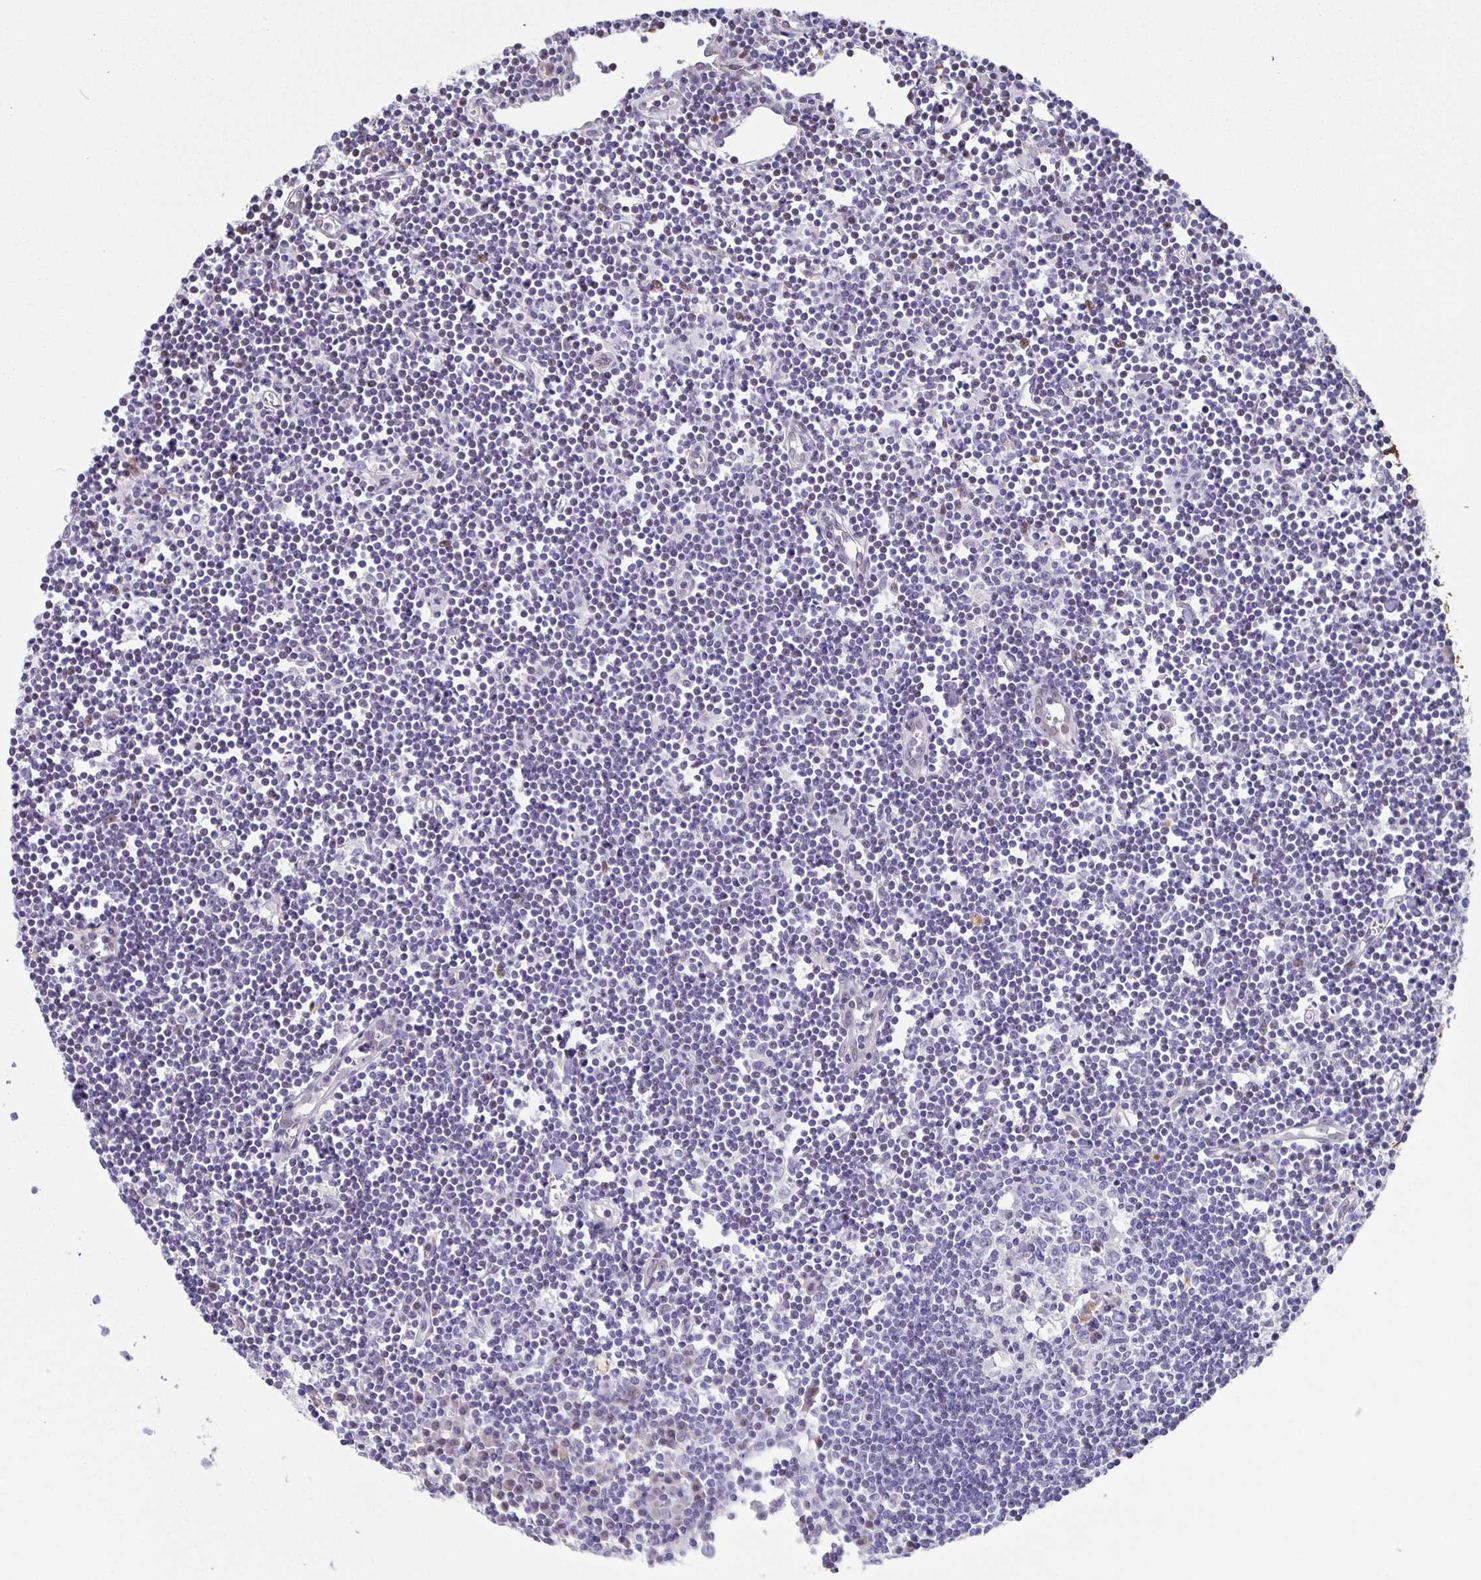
{"staining": {"intensity": "negative", "quantity": "none", "location": "none"}, "tissue": "lymph node", "cell_type": "Germinal center cells", "image_type": "normal", "snomed": [{"axis": "morphology", "description": "Normal tissue, NOS"}, {"axis": "topography", "description": "Lymph node"}], "caption": "The image shows no staining of germinal center cells in unremarkable lymph node.", "gene": "MAPK12", "patient": {"sex": "female", "age": 65}}